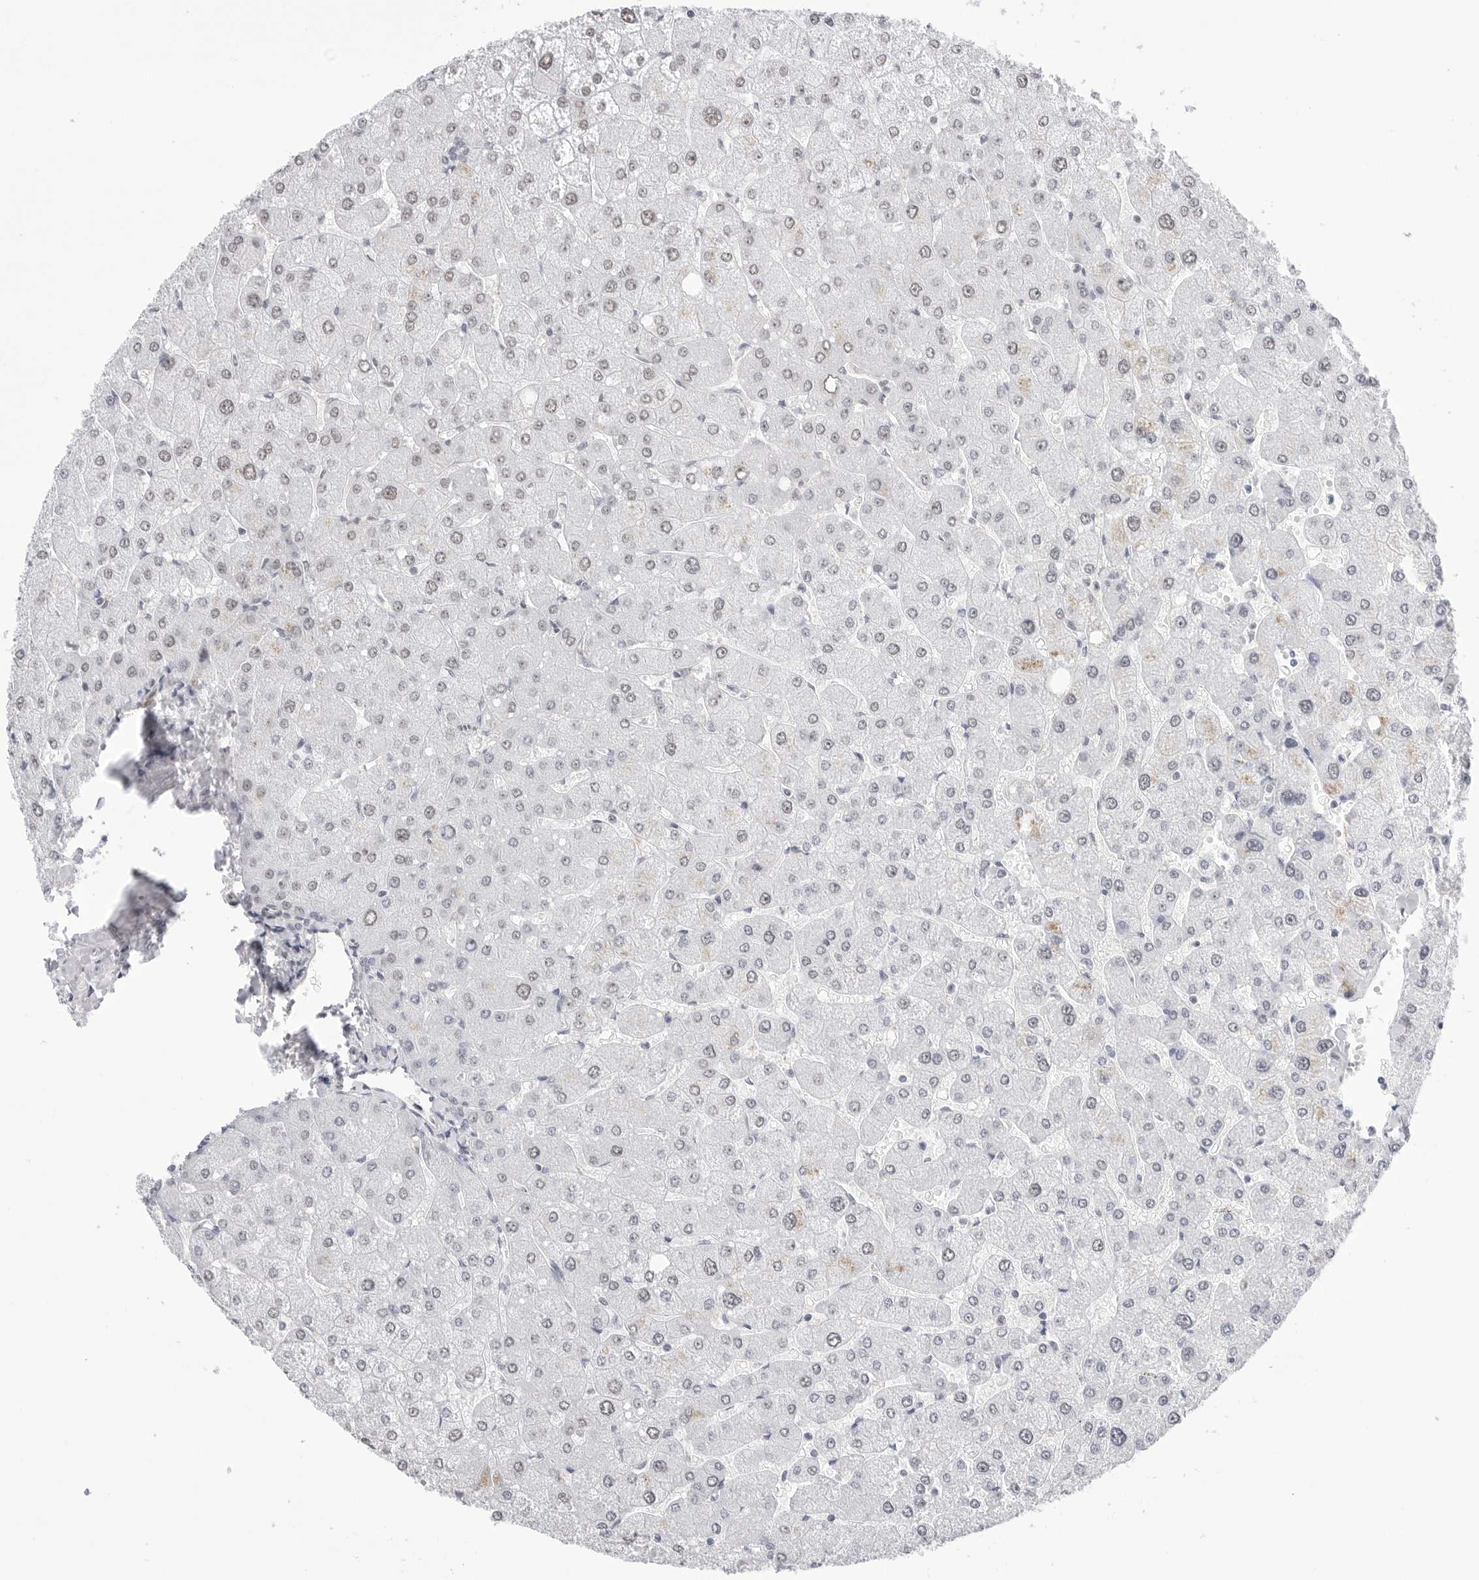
{"staining": {"intensity": "weak", "quantity": "<25%", "location": "nuclear"}, "tissue": "liver", "cell_type": "Cholangiocytes", "image_type": "normal", "snomed": [{"axis": "morphology", "description": "Normal tissue, NOS"}, {"axis": "topography", "description": "Liver"}], "caption": "DAB (3,3'-diaminobenzidine) immunohistochemical staining of benign human liver reveals no significant expression in cholangiocytes. The staining is performed using DAB (3,3'-diaminobenzidine) brown chromogen with nuclei counter-stained in using hematoxylin.", "gene": "C1orf162", "patient": {"sex": "male", "age": 55}}